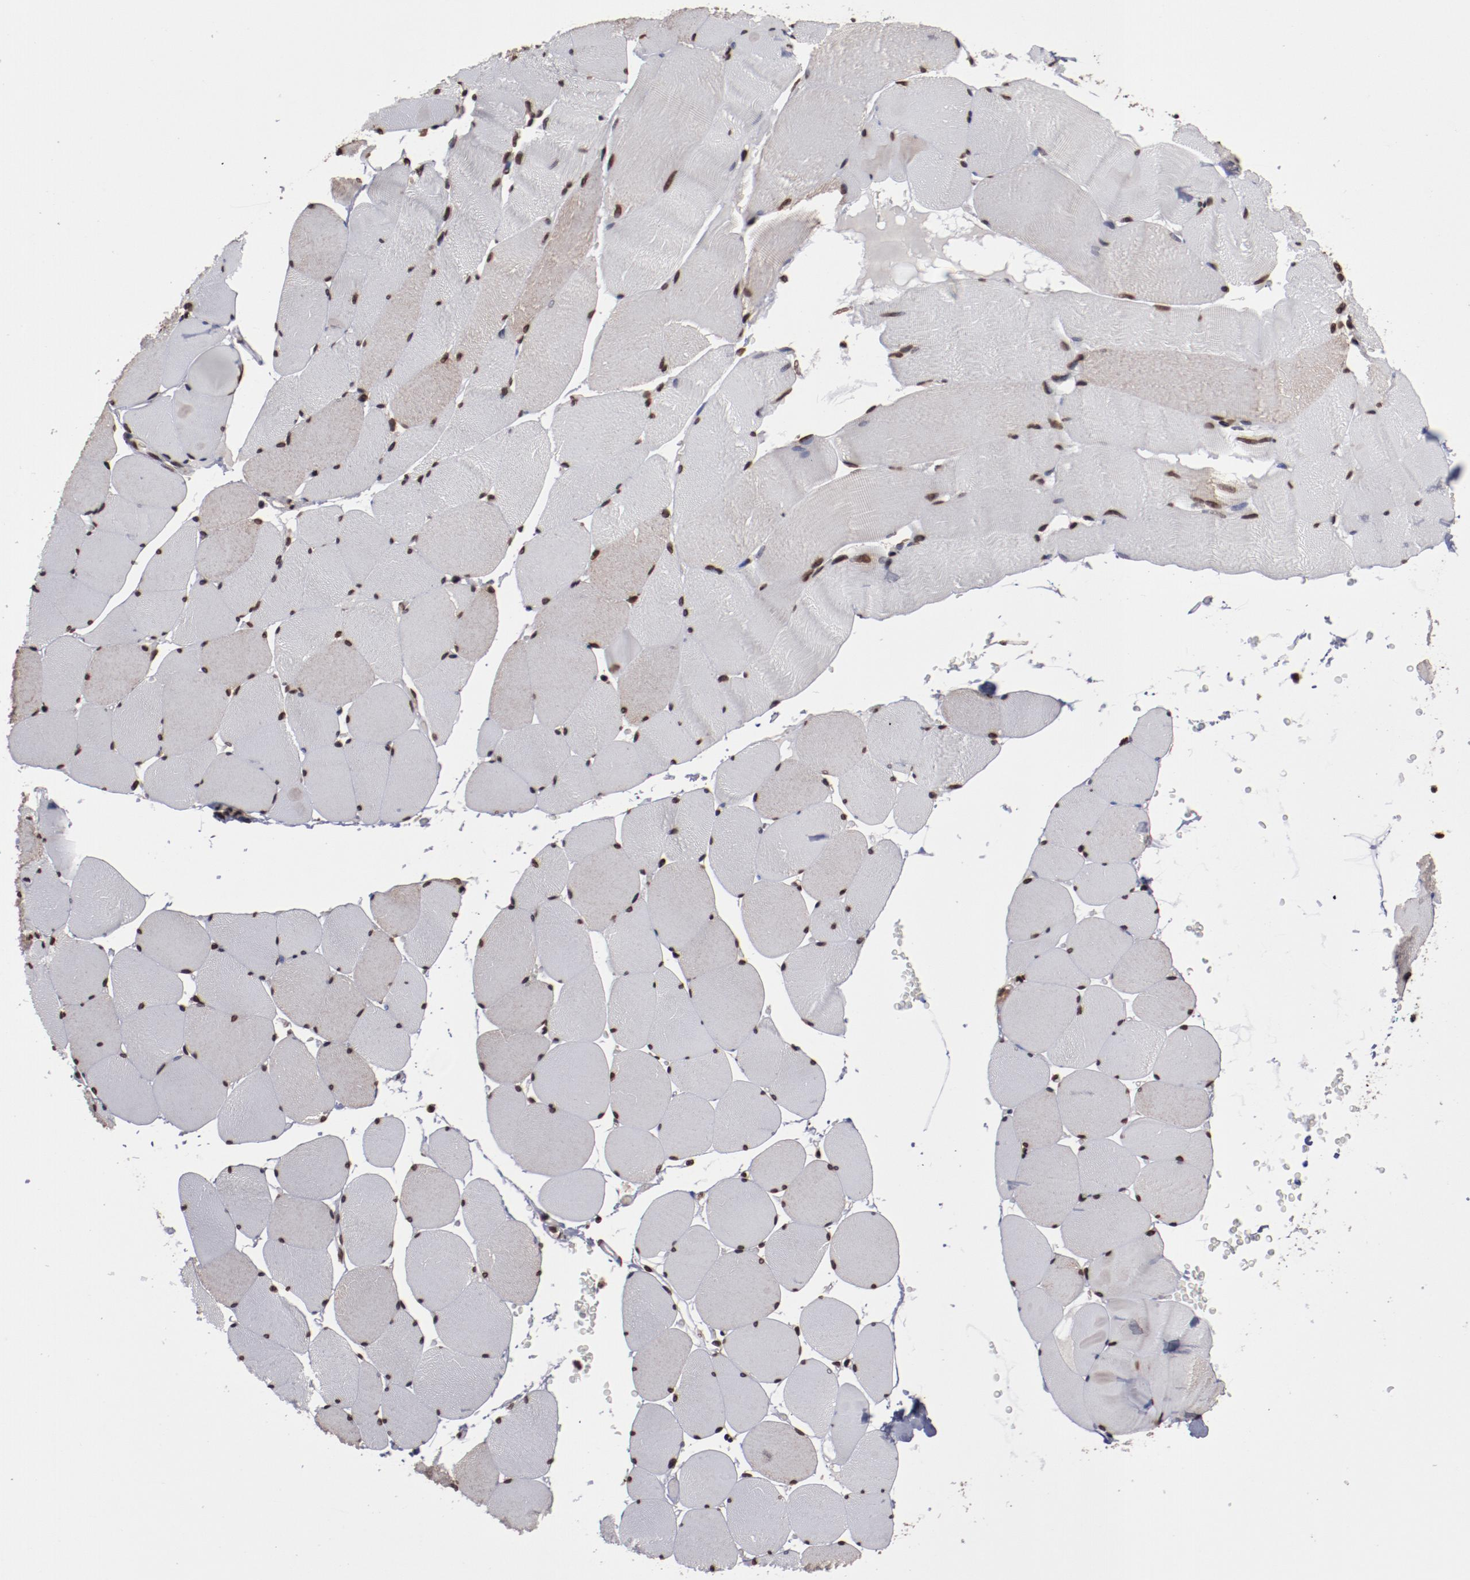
{"staining": {"intensity": "weak", "quantity": ">75%", "location": "nuclear"}, "tissue": "skeletal muscle", "cell_type": "Myocytes", "image_type": "normal", "snomed": [{"axis": "morphology", "description": "Normal tissue, NOS"}, {"axis": "topography", "description": "Skeletal muscle"}], "caption": "A photomicrograph showing weak nuclear staining in approximately >75% of myocytes in unremarkable skeletal muscle, as visualized by brown immunohistochemical staining.", "gene": "AKT1", "patient": {"sex": "male", "age": 62}}